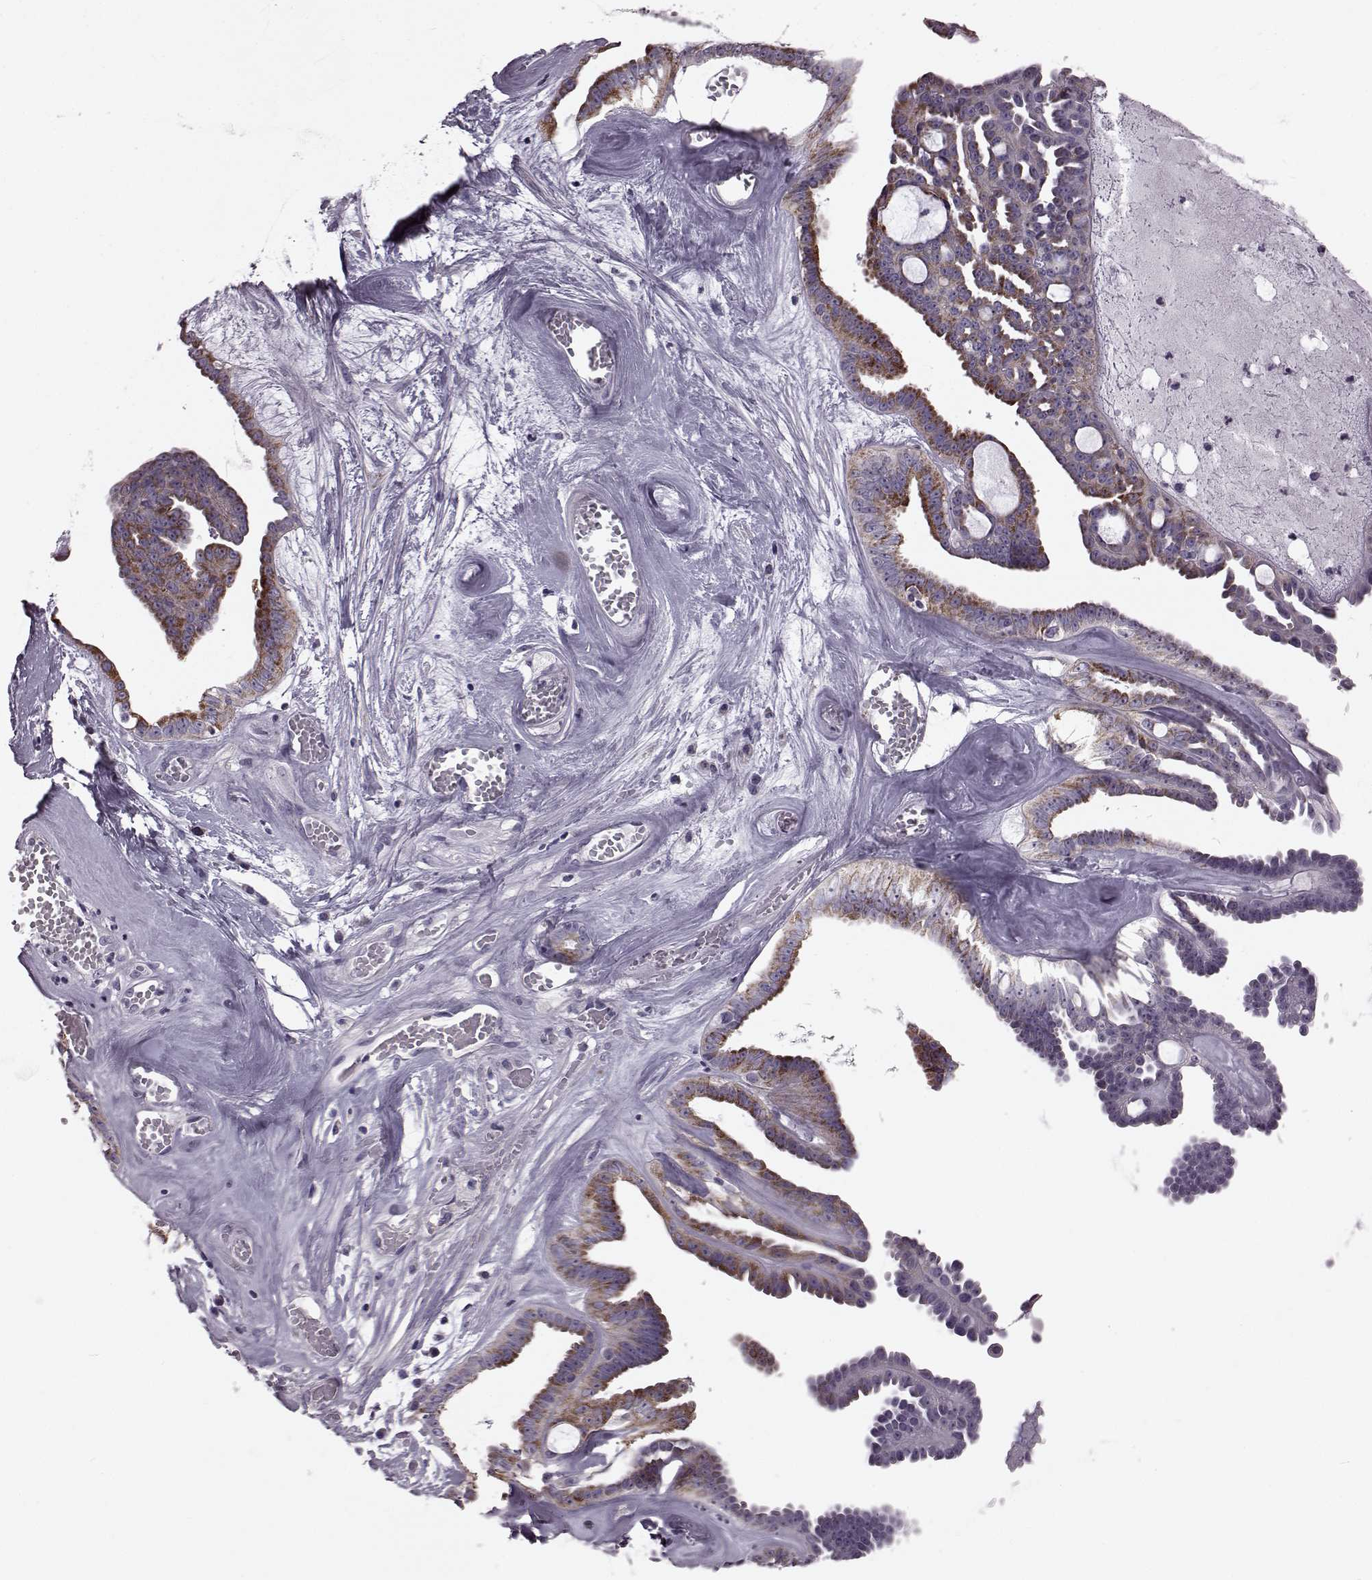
{"staining": {"intensity": "strong", "quantity": ">75%", "location": "cytoplasmic/membranous"}, "tissue": "ovarian cancer", "cell_type": "Tumor cells", "image_type": "cancer", "snomed": [{"axis": "morphology", "description": "Cystadenocarcinoma, serous, NOS"}, {"axis": "topography", "description": "Ovary"}], "caption": "IHC (DAB) staining of serous cystadenocarcinoma (ovarian) exhibits strong cytoplasmic/membranous protein staining in approximately >75% of tumor cells.", "gene": "ATP5MF", "patient": {"sex": "female", "age": 71}}